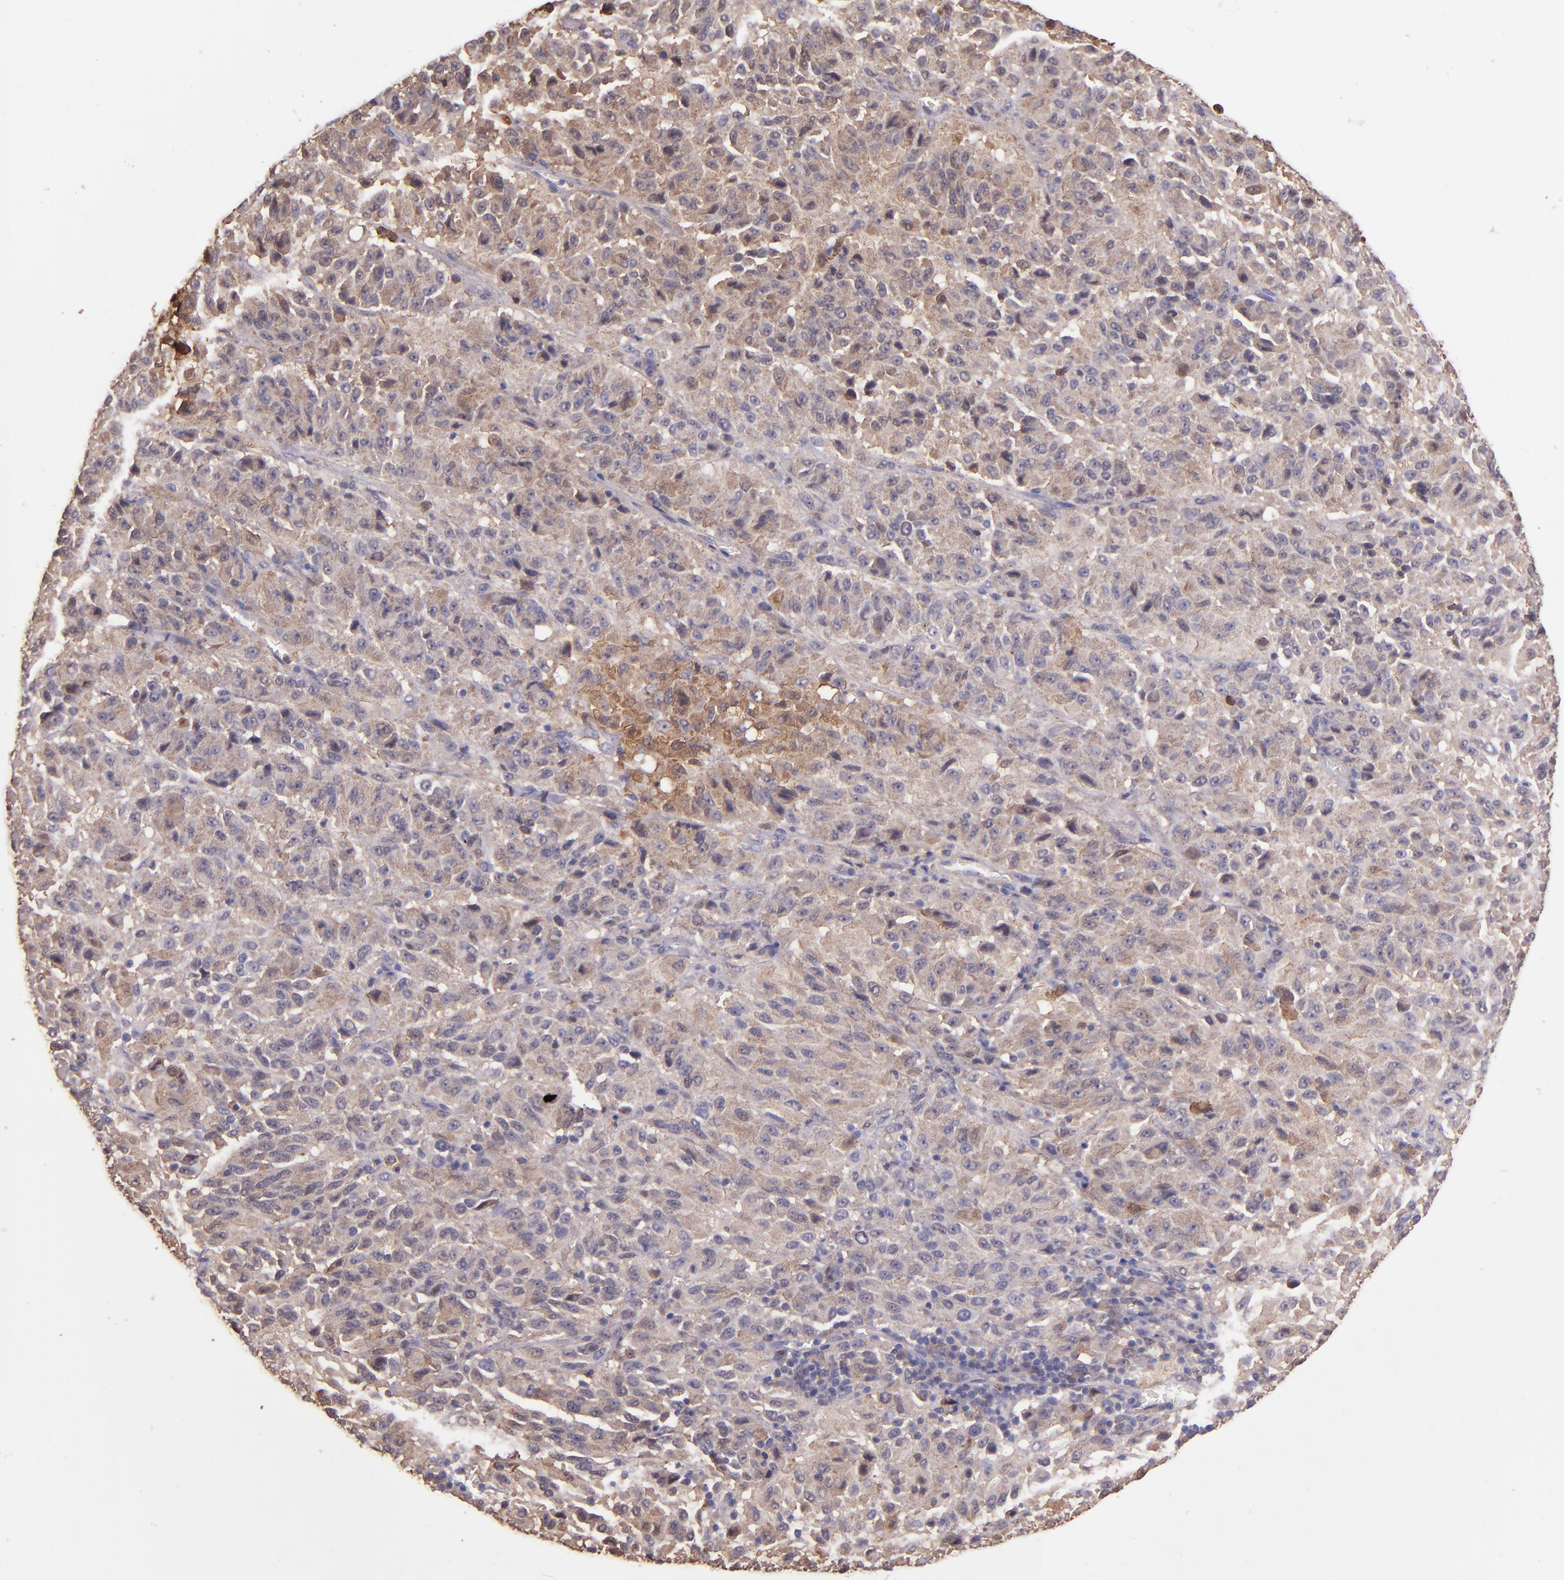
{"staining": {"intensity": "weak", "quantity": ">75%", "location": "cytoplasmic/membranous"}, "tissue": "melanoma", "cell_type": "Tumor cells", "image_type": "cancer", "snomed": [{"axis": "morphology", "description": "Malignant melanoma, Metastatic site"}, {"axis": "topography", "description": "Lung"}], "caption": "Tumor cells display weak cytoplasmic/membranous expression in about >75% of cells in melanoma.", "gene": "WASHC1", "patient": {"sex": "male", "age": 64}}